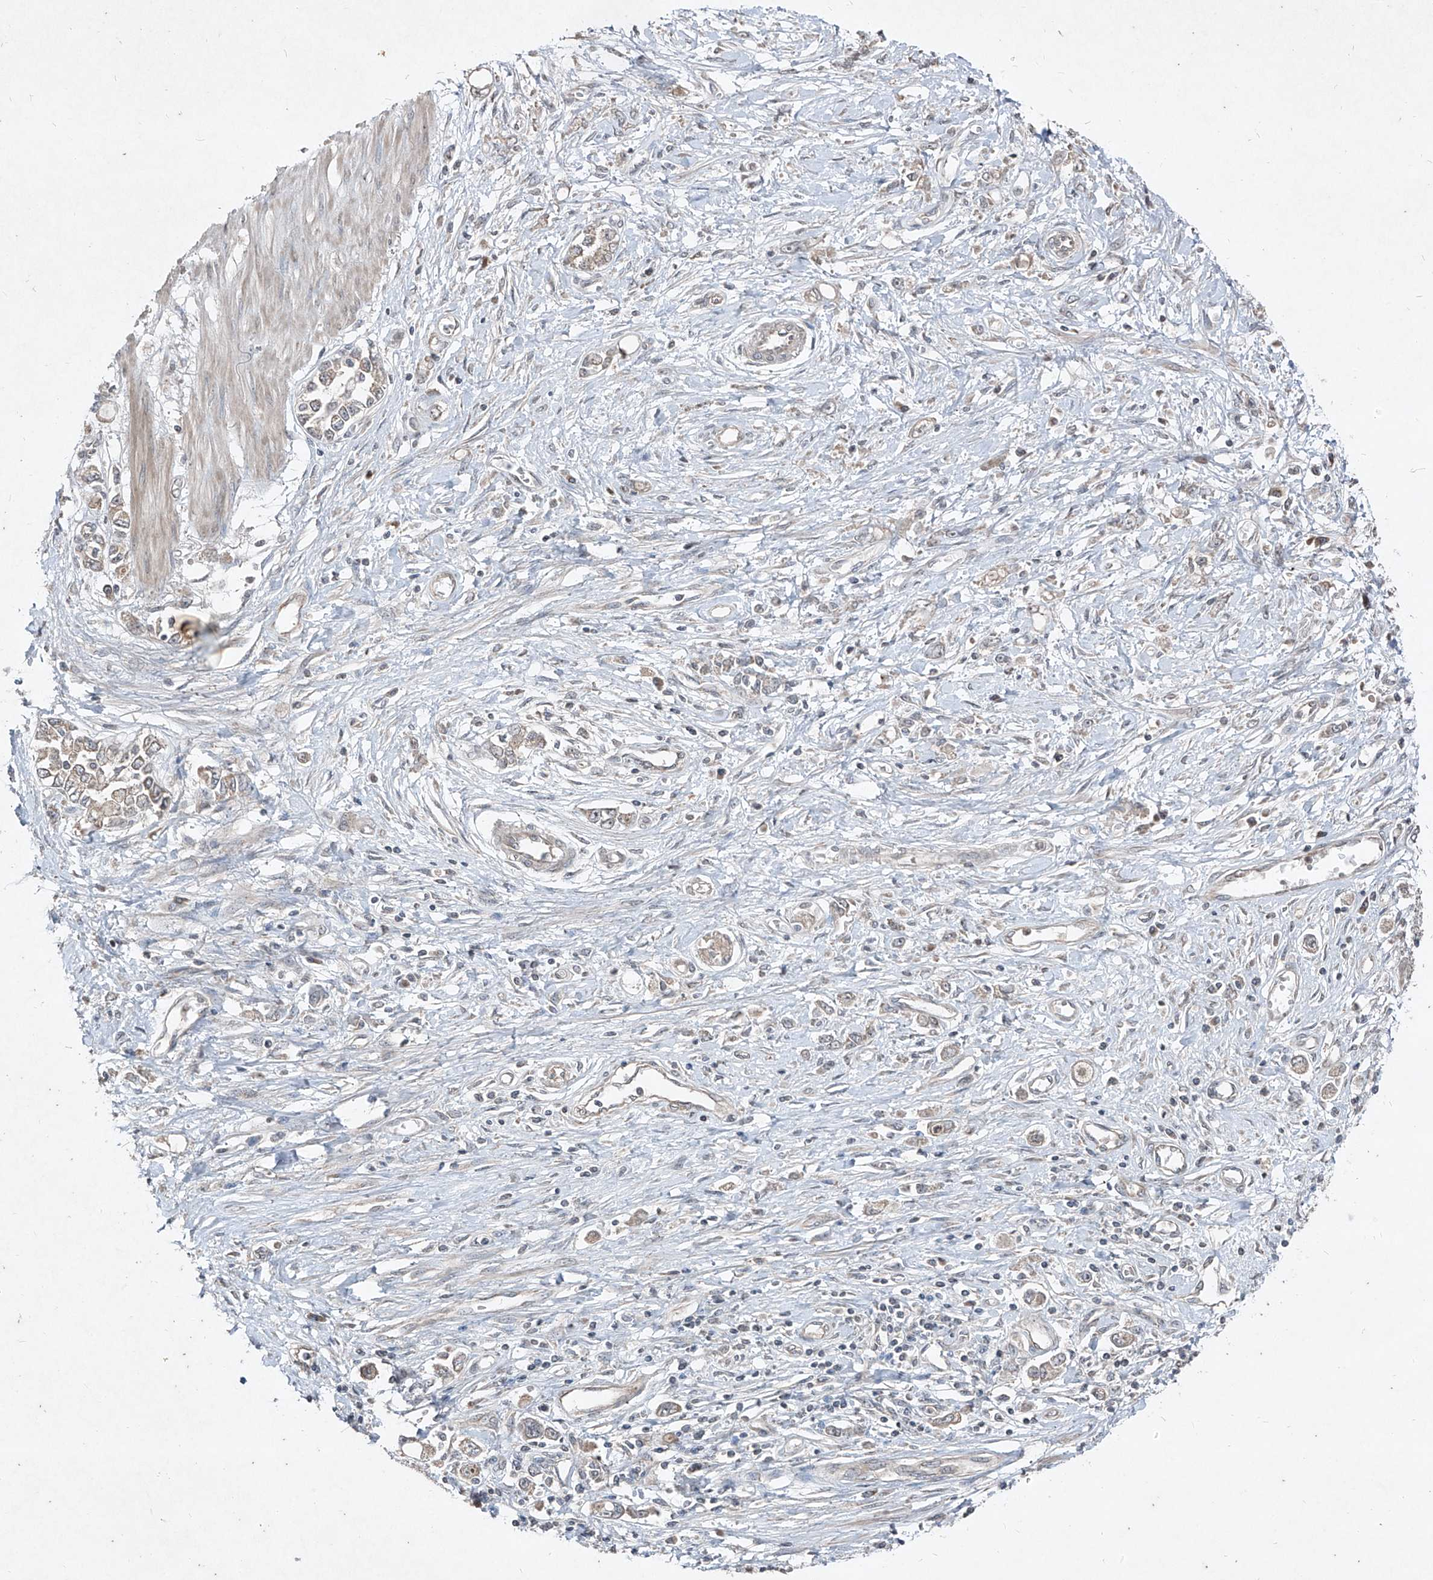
{"staining": {"intensity": "weak", "quantity": ">75%", "location": "cytoplasmic/membranous"}, "tissue": "stomach cancer", "cell_type": "Tumor cells", "image_type": "cancer", "snomed": [{"axis": "morphology", "description": "Adenocarcinoma, NOS"}, {"axis": "topography", "description": "Stomach"}], "caption": "Stomach cancer (adenocarcinoma) tissue shows weak cytoplasmic/membranous expression in about >75% of tumor cells The staining was performed using DAB, with brown indicating positive protein expression. Nuclei are stained blue with hematoxylin.", "gene": "ABCD3", "patient": {"sex": "female", "age": 76}}